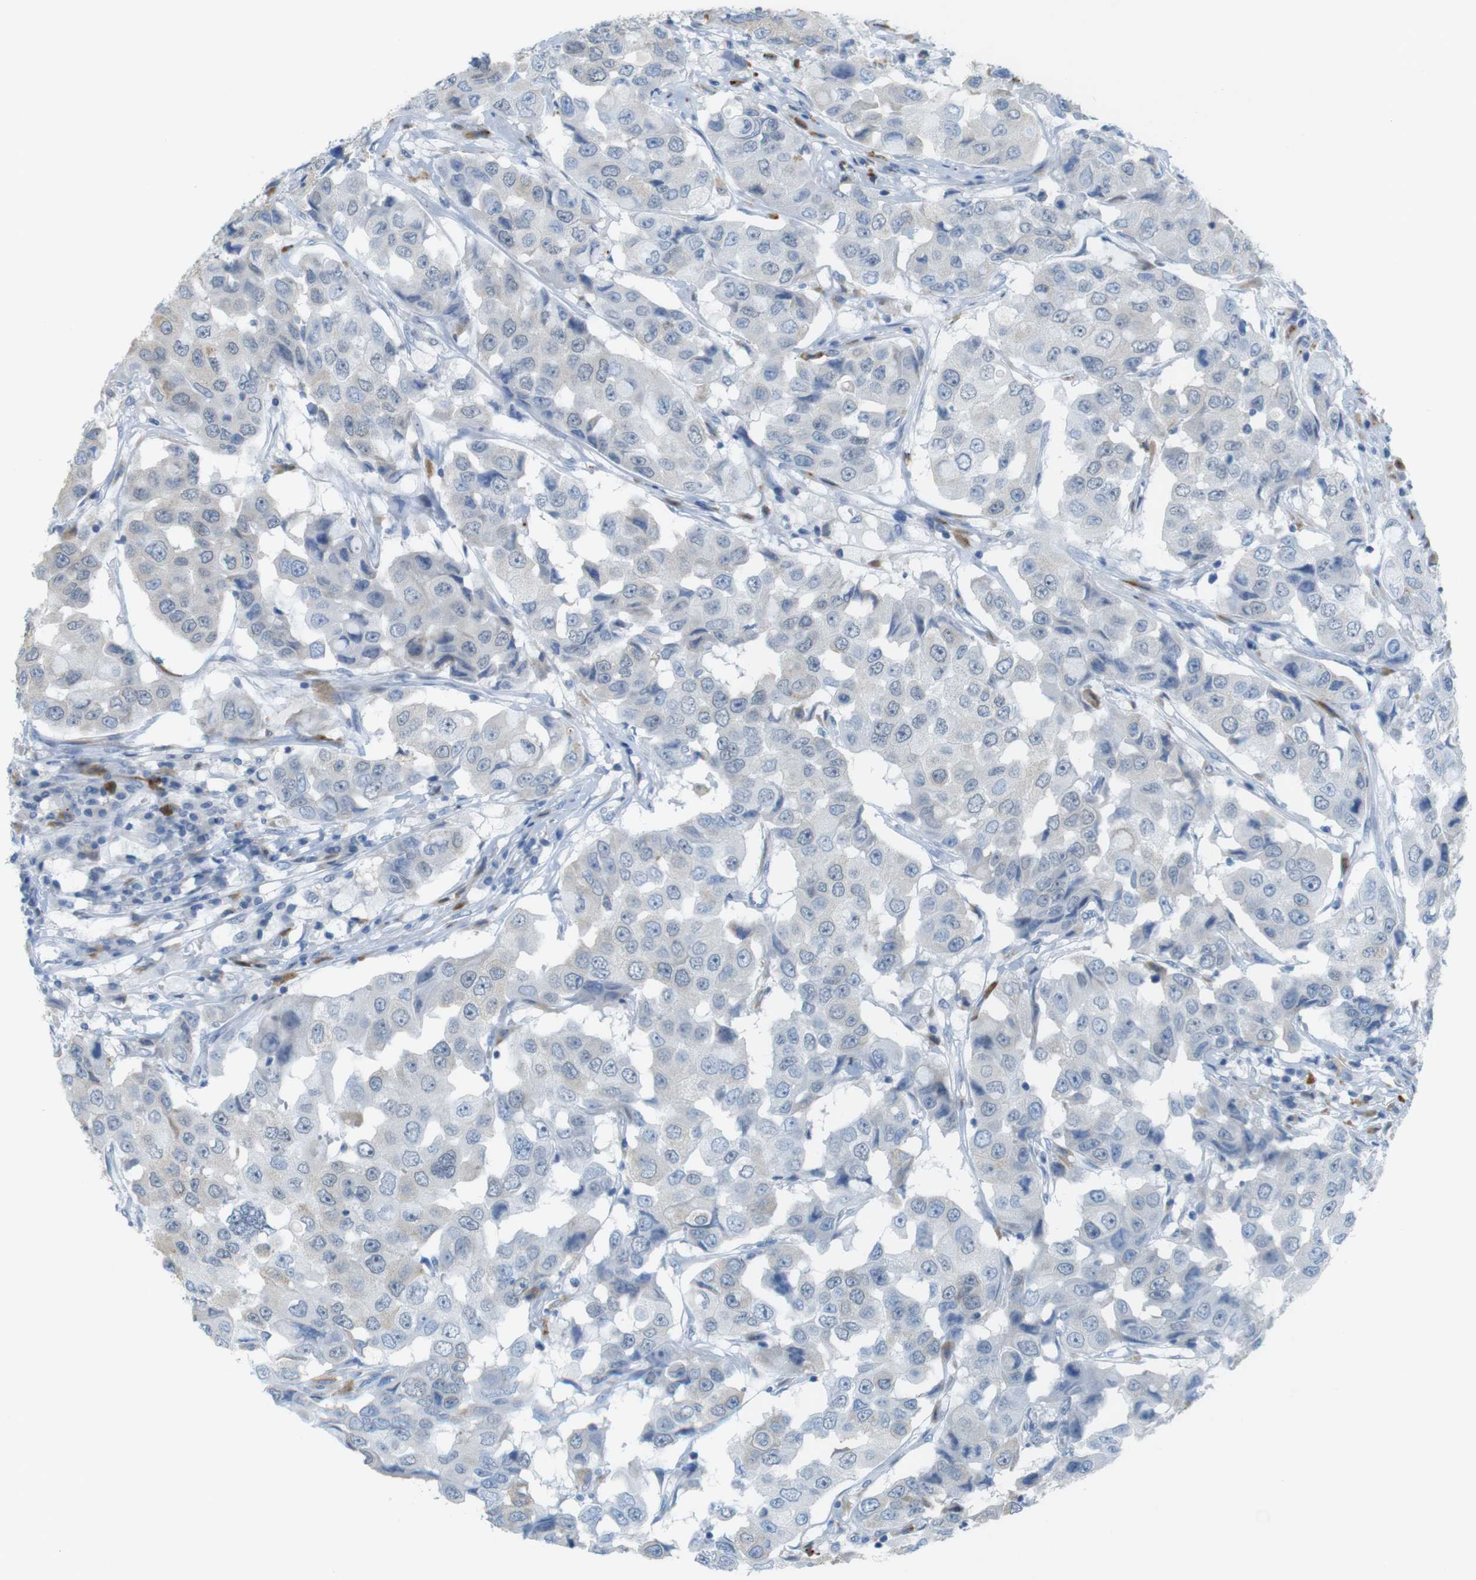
{"staining": {"intensity": "negative", "quantity": "none", "location": "none"}, "tissue": "breast cancer", "cell_type": "Tumor cells", "image_type": "cancer", "snomed": [{"axis": "morphology", "description": "Duct carcinoma"}, {"axis": "topography", "description": "Breast"}], "caption": "This is an IHC histopathology image of human breast cancer. There is no staining in tumor cells.", "gene": "YIPF1", "patient": {"sex": "female", "age": 27}}